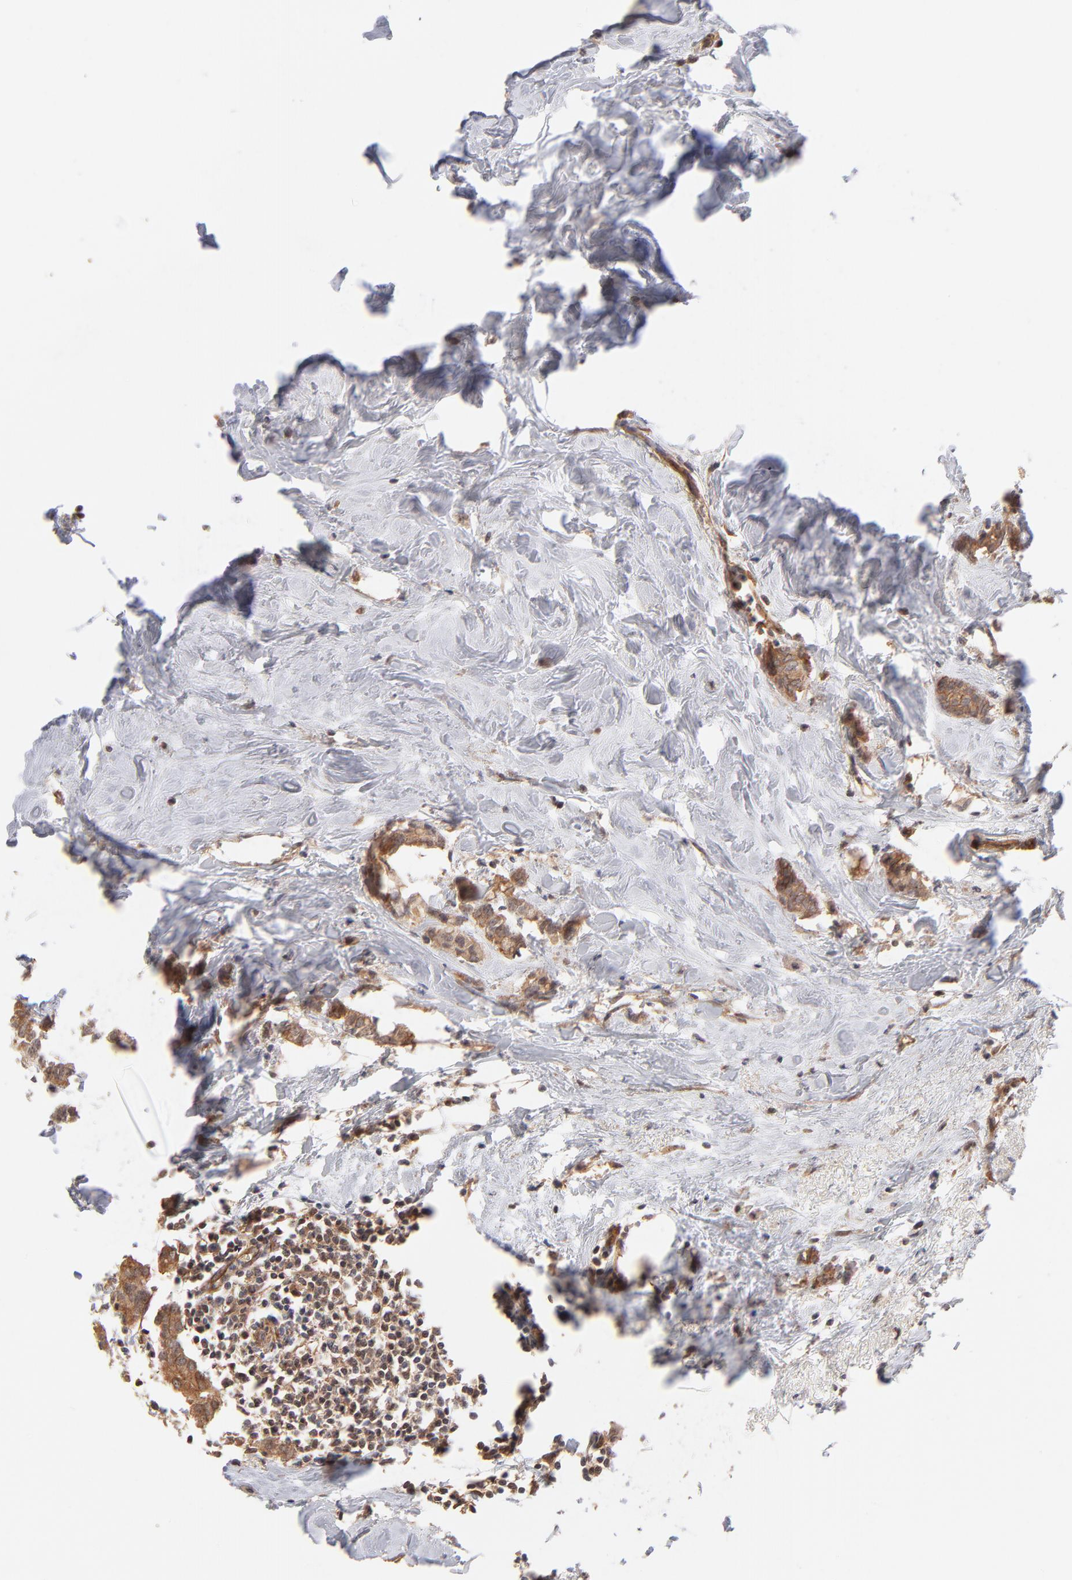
{"staining": {"intensity": "strong", "quantity": ">75%", "location": "cytoplasmic/membranous"}, "tissue": "breast cancer", "cell_type": "Tumor cells", "image_type": "cancer", "snomed": [{"axis": "morphology", "description": "Duct carcinoma"}, {"axis": "topography", "description": "Breast"}], "caption": "An immunohistochemistry micrograph of tumor tissue is shown. Protein staining in brown labels strong cytoplasmic/membranous positivity in breast cancer within tumor cells. The staining was performed using DAB (3,3'-diaminobenzidine), with brown indicating positive protein expression. Nuclei are stained blue with hematoxylin.", "gene": "STAP2", "patient": {"sex": "female", "age": 84}}